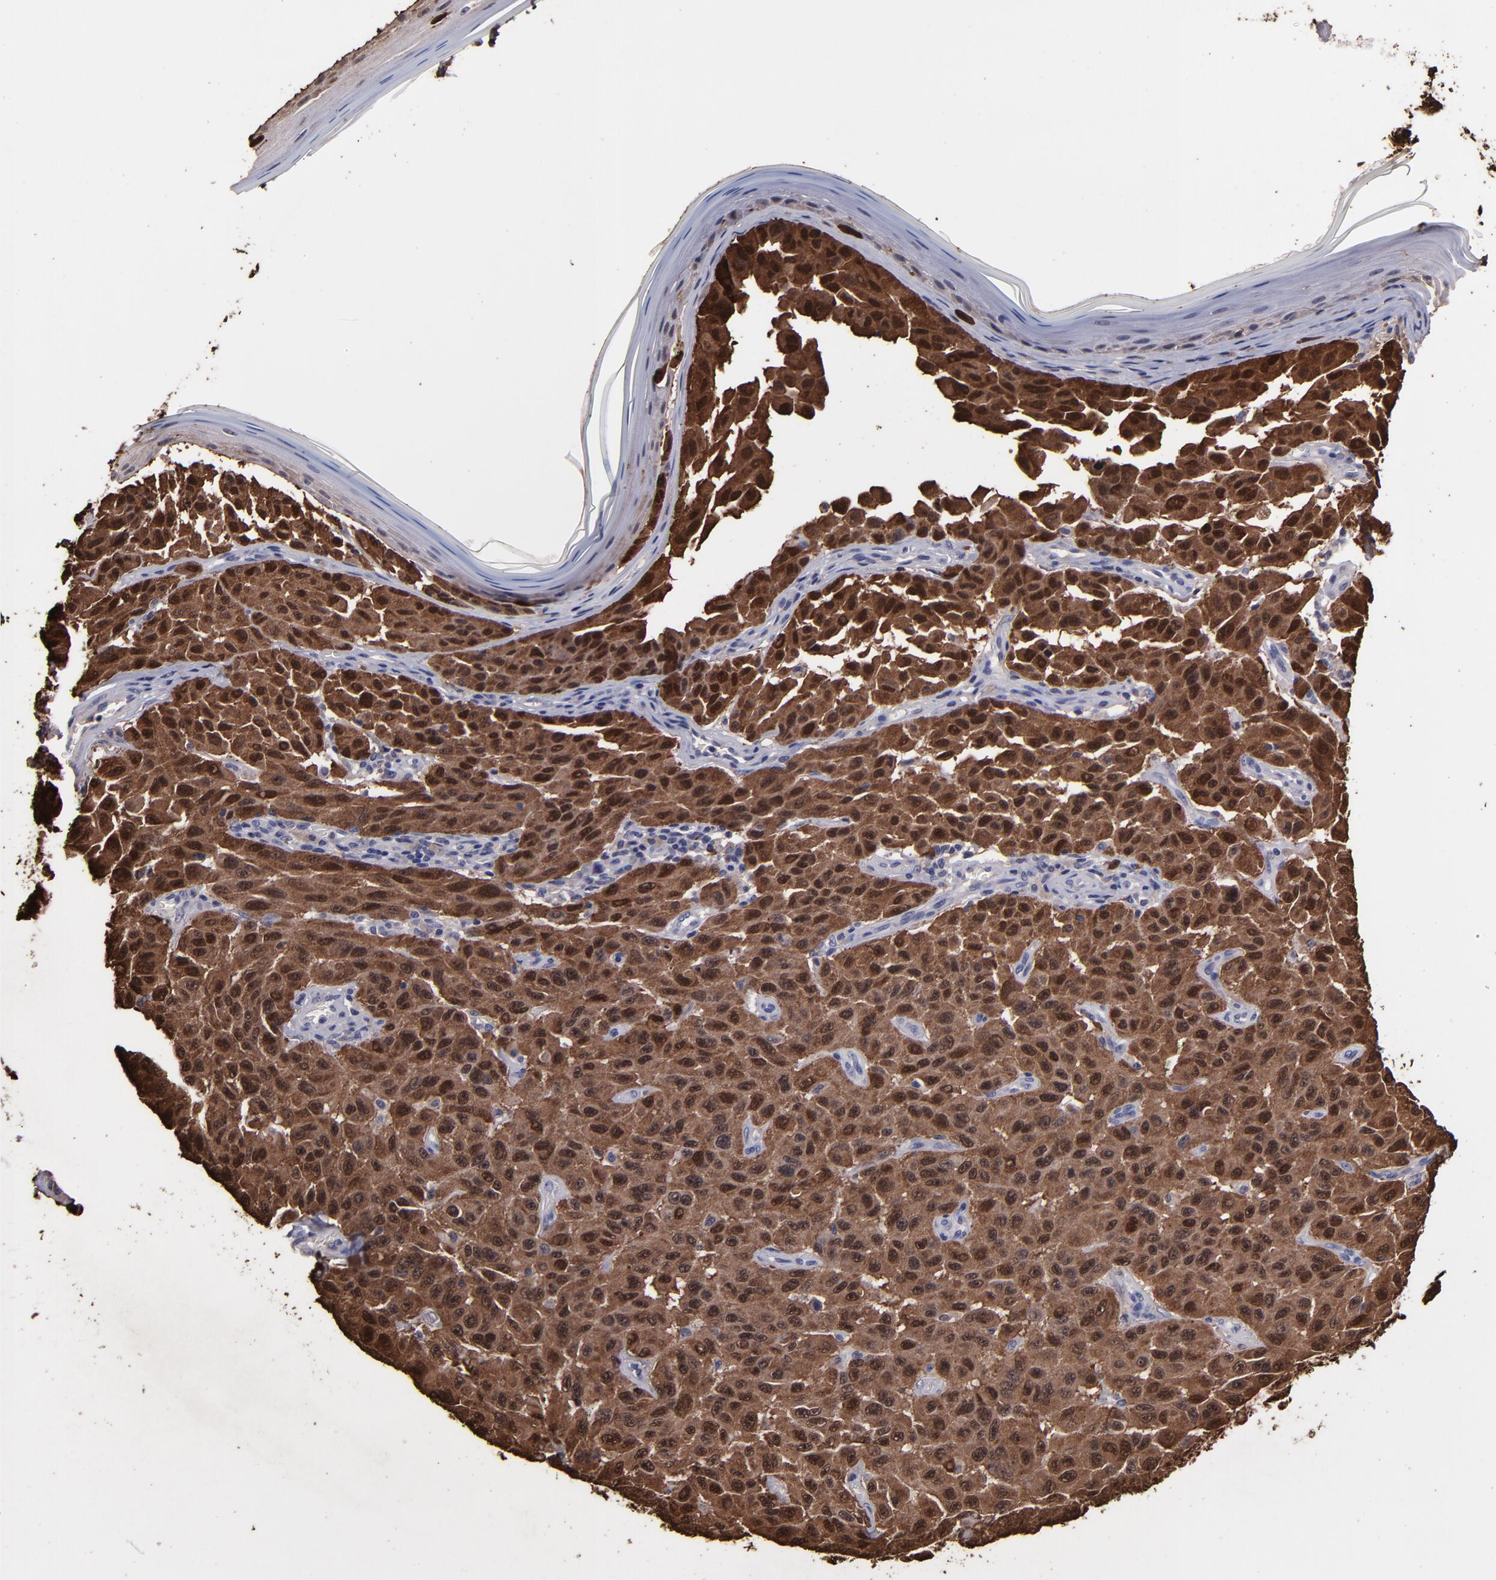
{"staining": {"intensity": "strong", "quantity": ">75%", "location": "cytoplasmic/membranous,nuclear"}, "tissue": "melanoma", "cell_type": "Tumor cells", "image_type": "cancer", "snomed": [{"axis": "morphology", "description": "Malignant melanoma, NOS"}, {"axis": "topography", "description": "Skin"}], "caption": "Tumor cells show high levels of strong cytoplasmic/membranous and nuclear expression in about >75% of cells in human melanoma. (brown staining indicates protein expression, while blue staining denotes nuclei).", "gene": "S100A1", "patient": {"sex": "male", "age": 30}}